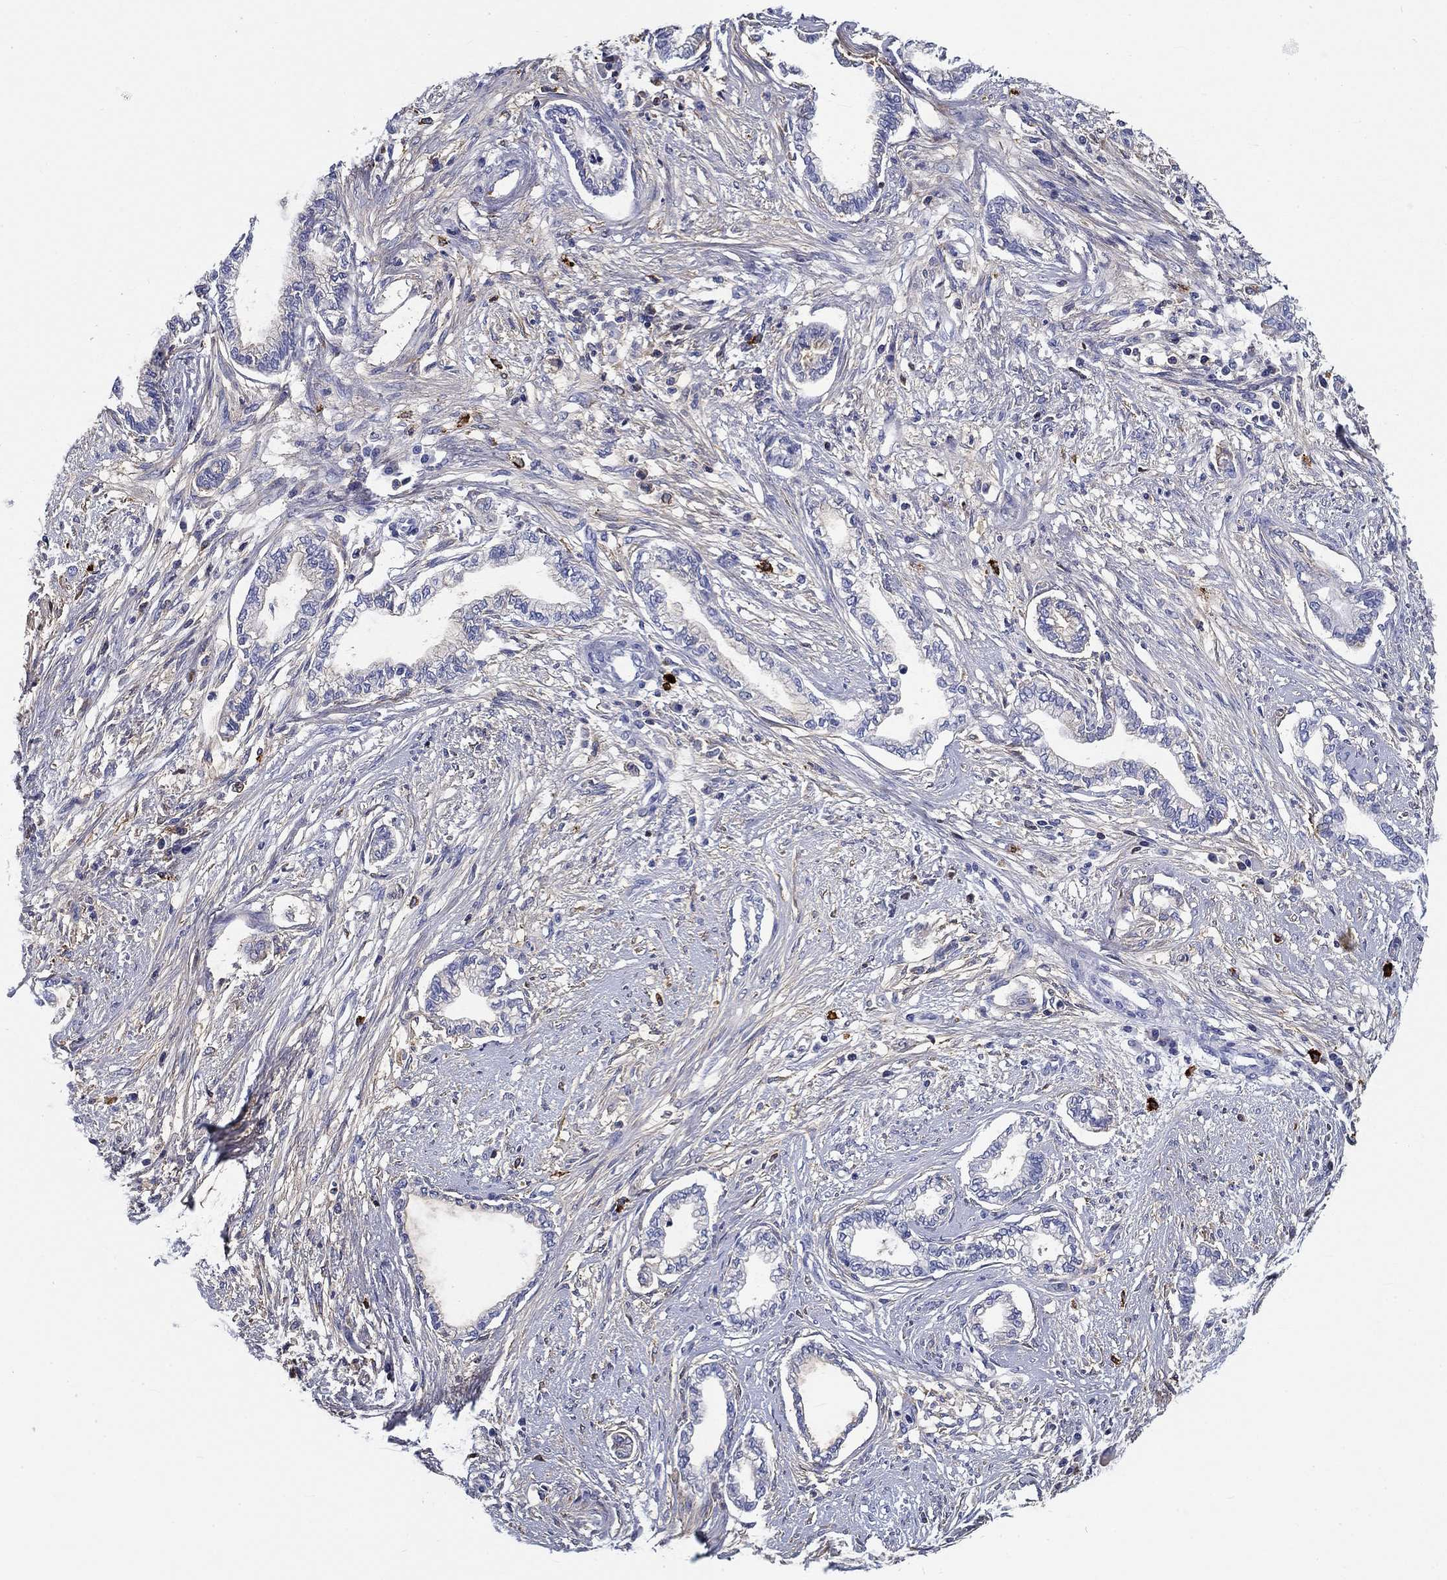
{"staining": {"intensity": "negative", "quantity": "none", "location": "none"}, "tissue": "cervical cancer", "cell_type": "Tumor cells", "image_type": "cancer", "snomed": [{"axis": "morphology", "description": "Adenocarcinoma, NOS"}, {"axis": "topography", "description": "Cervix"}], "caption": "This is a histopathology image of IHC staining of cervical adenocarcinoma, which shows no positivity in tumor cells.", "gene": "CD40LG", "patient": {"sex": "female", "age": 62}}